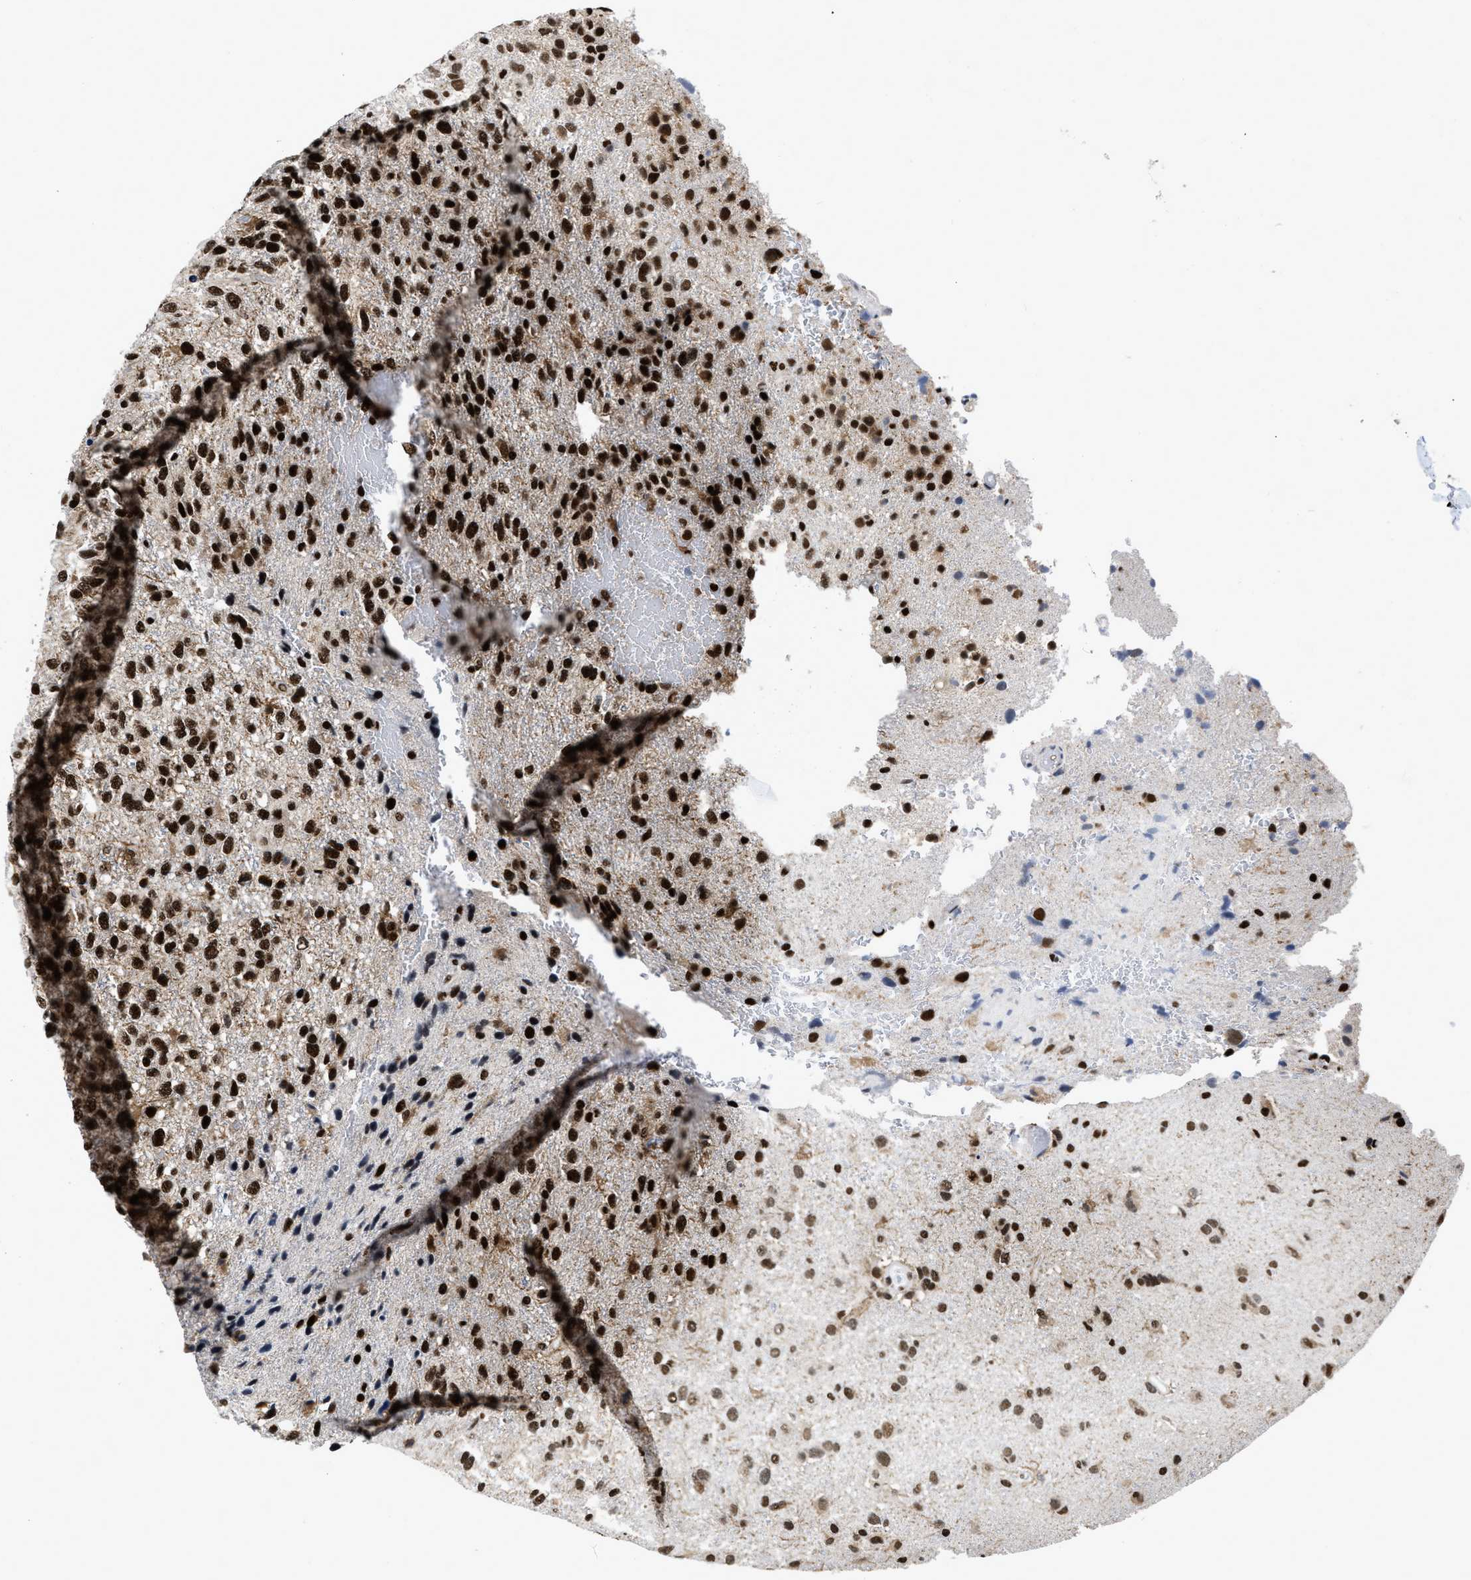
{"staining": {"intensity": "strong", "quantity": ">75%", "location": "nuclear"}, "tissue": "glioma", "cell_type": "Tumor cells", "image_type": "cancer", "snomed": [{"axis": "morphology", "description": "Glioma, malignant, High grade"}, {"axis": "topography", "description": "Brain"}], "caption": "Protein positivity by immunohistochemistry exhibits strong nuclear expression in about >75% of tumor cells in glioma. The staining was performed using DAB (3,3'-diaminobenzidine) to visualize the protein expression in brown, while the nuclei were stained in blue with hematoxylin (Magnification: 20x).", "gene": "CREB1", "patient": {"sex": "female", "age": 58}}